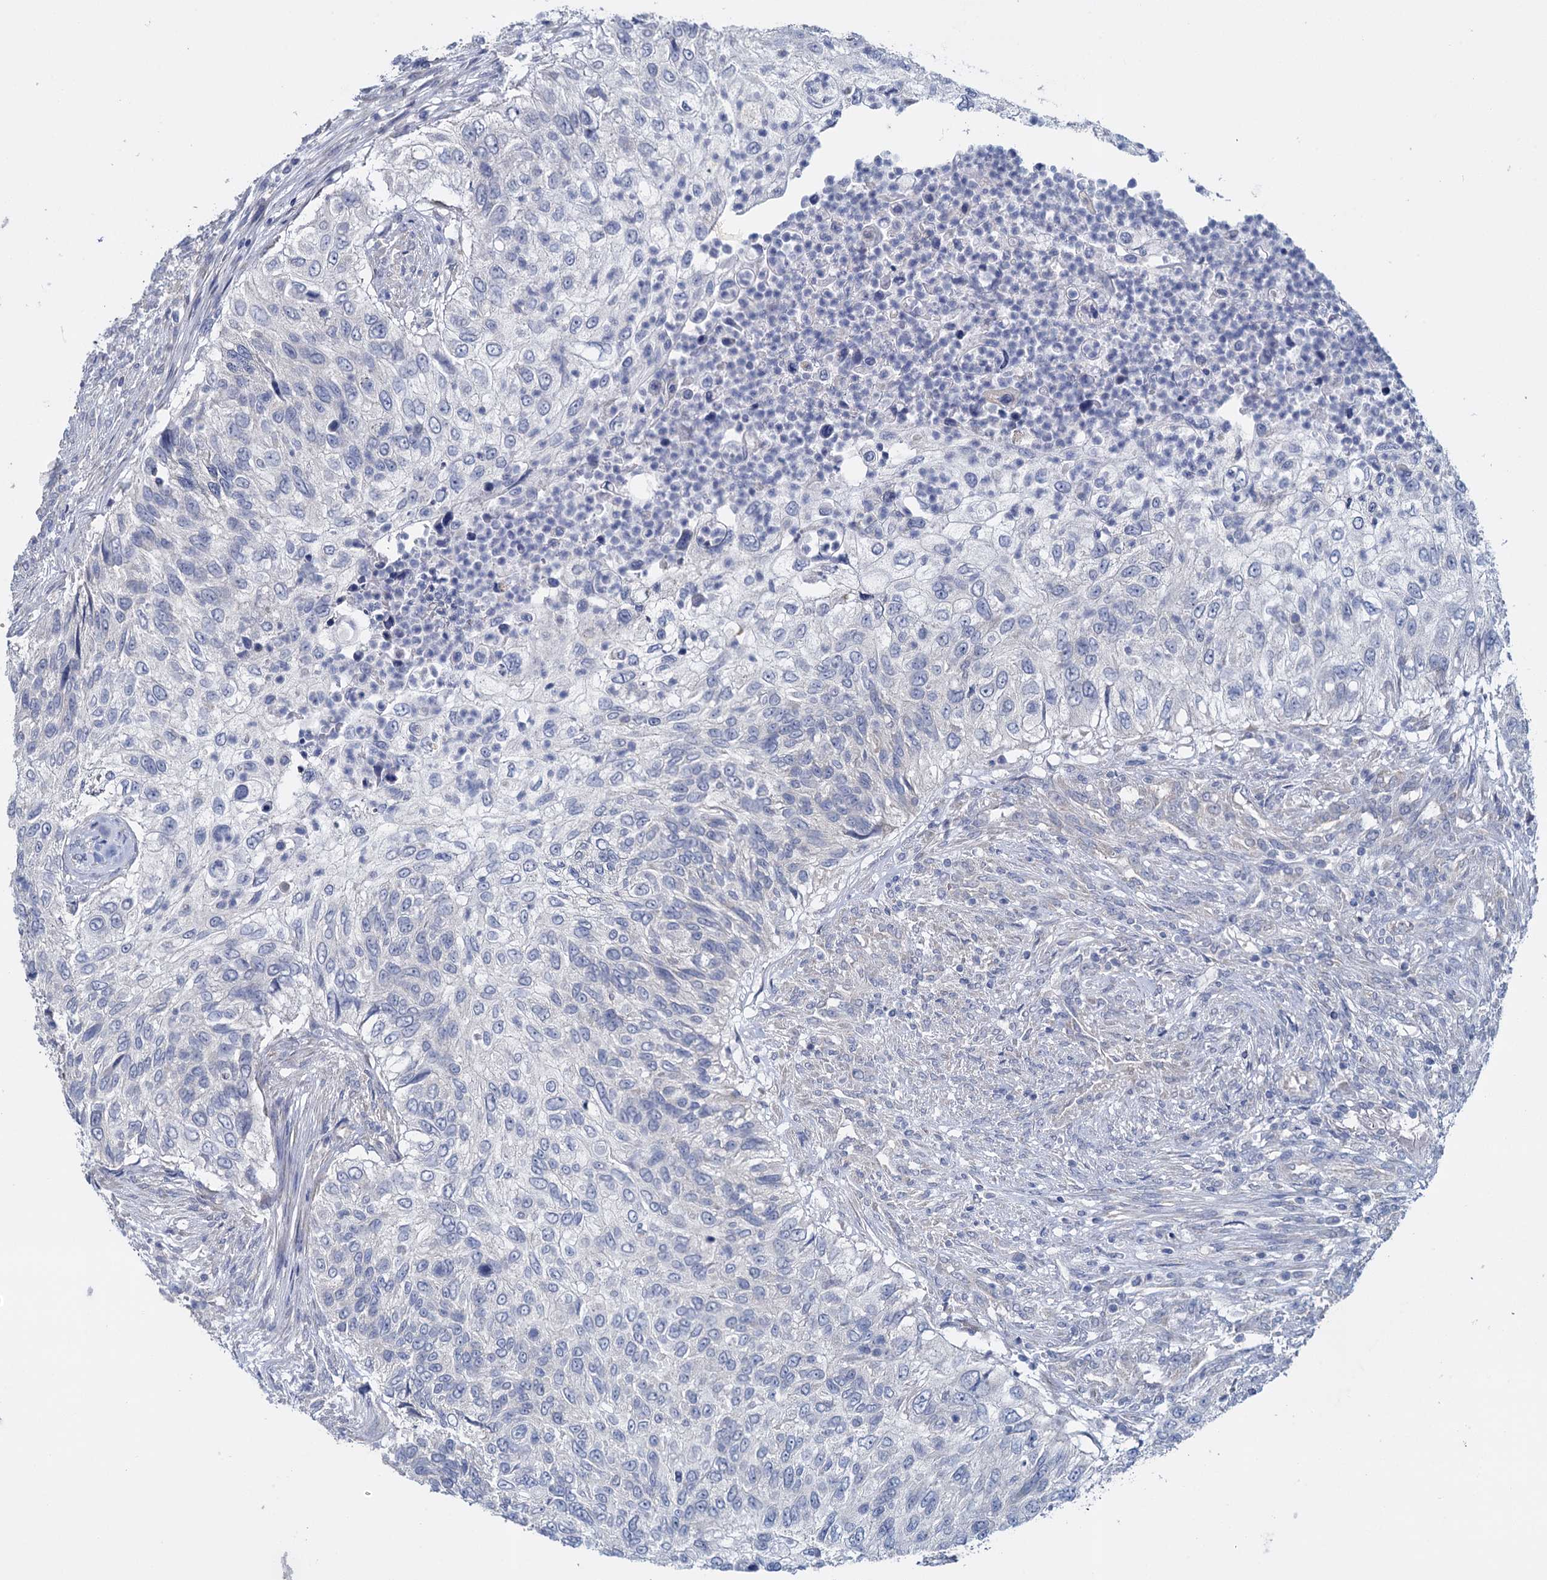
{"staining": {"intensity": "negative", "quantity": "none", "location": "none"}, "tissue": "urothelial cancer", "cell_type": "Tumor cells", "image_type": "cancer", "snomed": [{"axis": "morphology", "description": "Urothelial carcinoma, High grade"}, {"axis": "topography", "description": "Urinary bladder"}], "caption": "Image shows no significant protein positivity in tumor cells of high-grade urothelial carcinoma.", "gene": "GSTM2", "patient": {"sex": "female", "age": 60}}